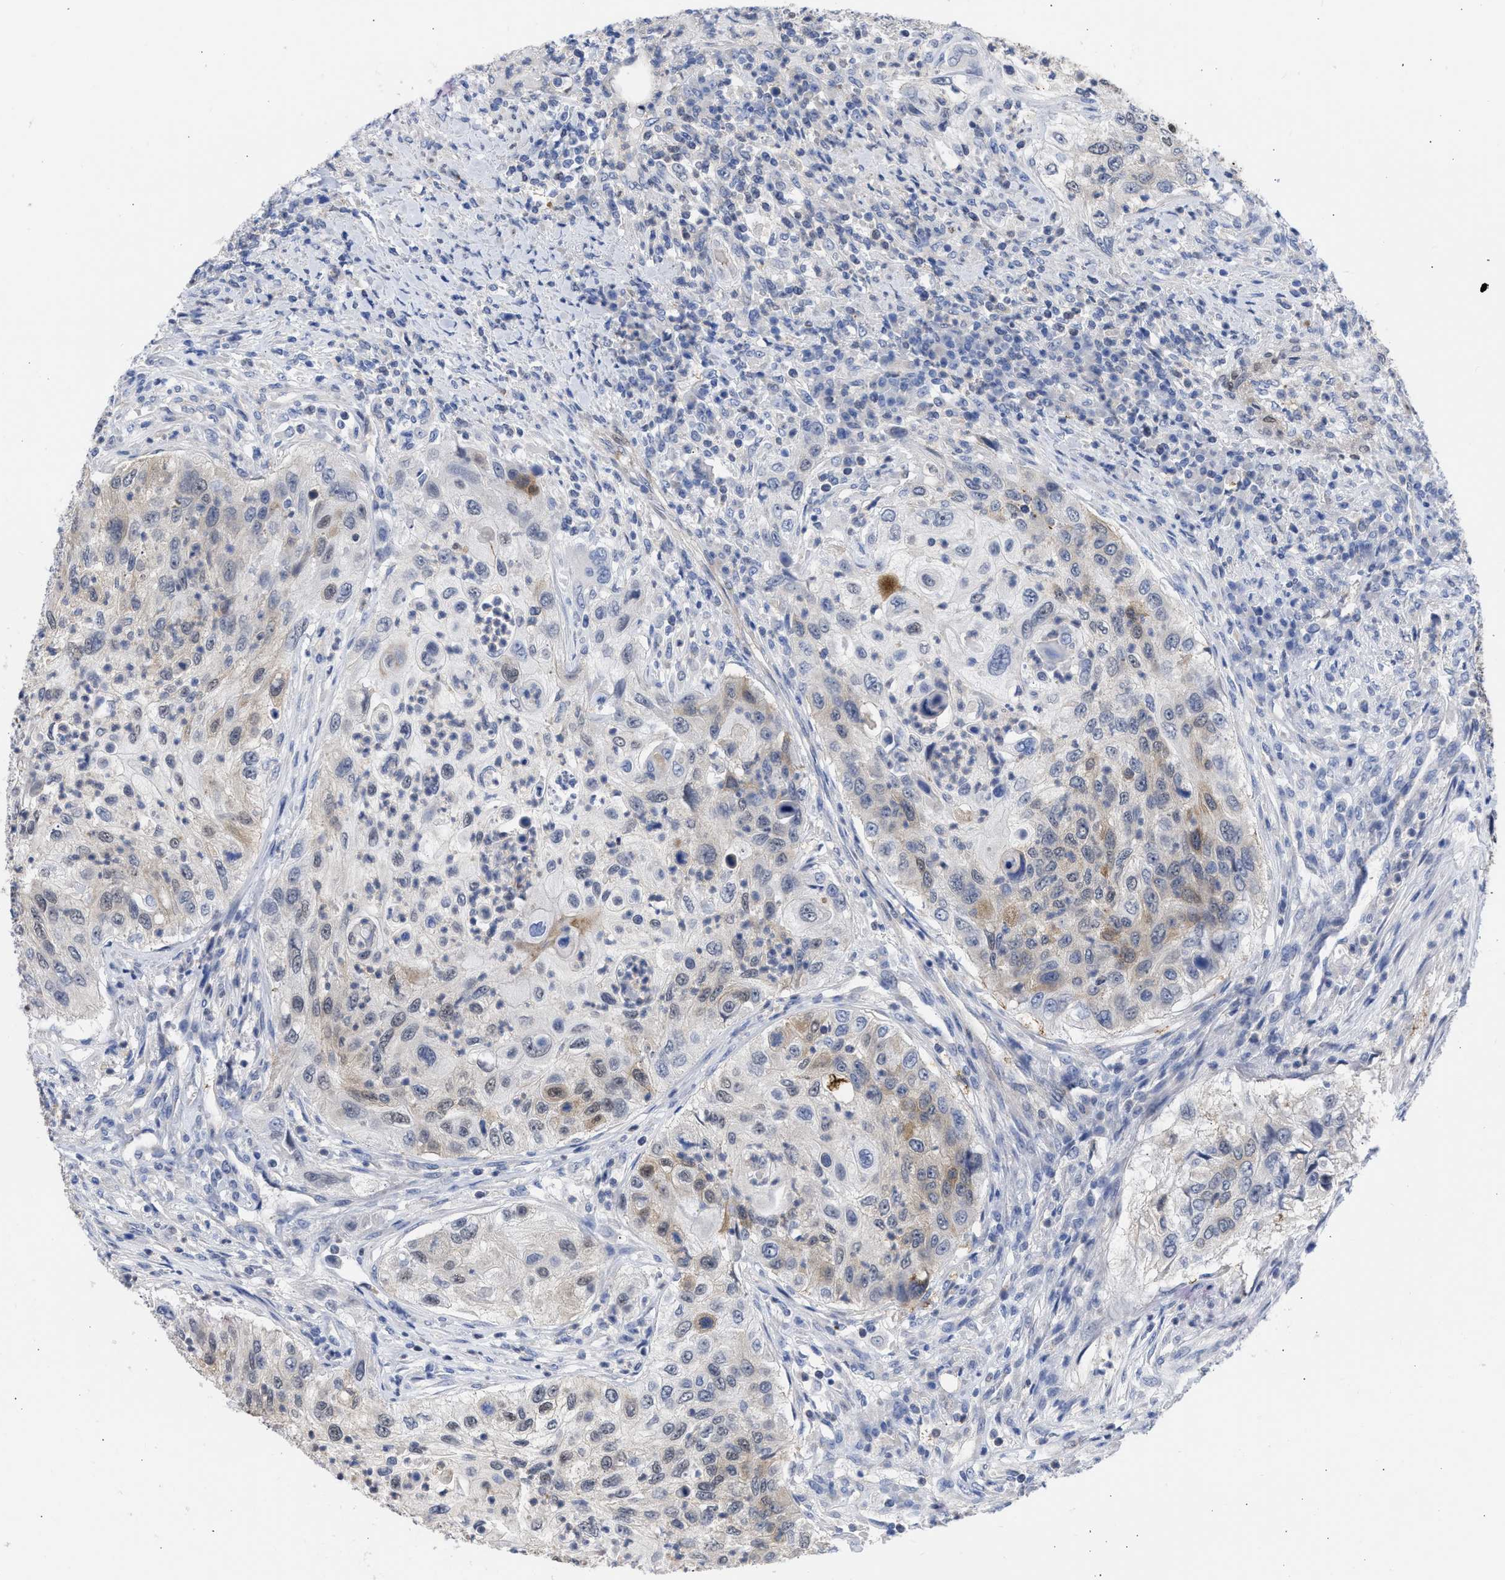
{"staining": {"intensity": "moderate", "quantity": "25%-75%", "location": "cytoplasmic/membranous,nuclear"}, "tissue": "urothelial cancer", "cell_type": "Tumor cells", "image_type": "cancer", "snomed": [{"axis": "morphology", "description": "Urothelial carcinoma, High grade"}, {"axis": "topography", "description": "Urinary bladder"}], "caption": "This micrograph exhibits urothelial cancer stained with IHC to label a protein in brown. The cytoplasmic/membranous and nuclear of tumor cells show moderate positivity for the protein. Nuclei are counter-stained blue.", "gene": "THRA", "patient": {"sex": "female", "age": 60}}